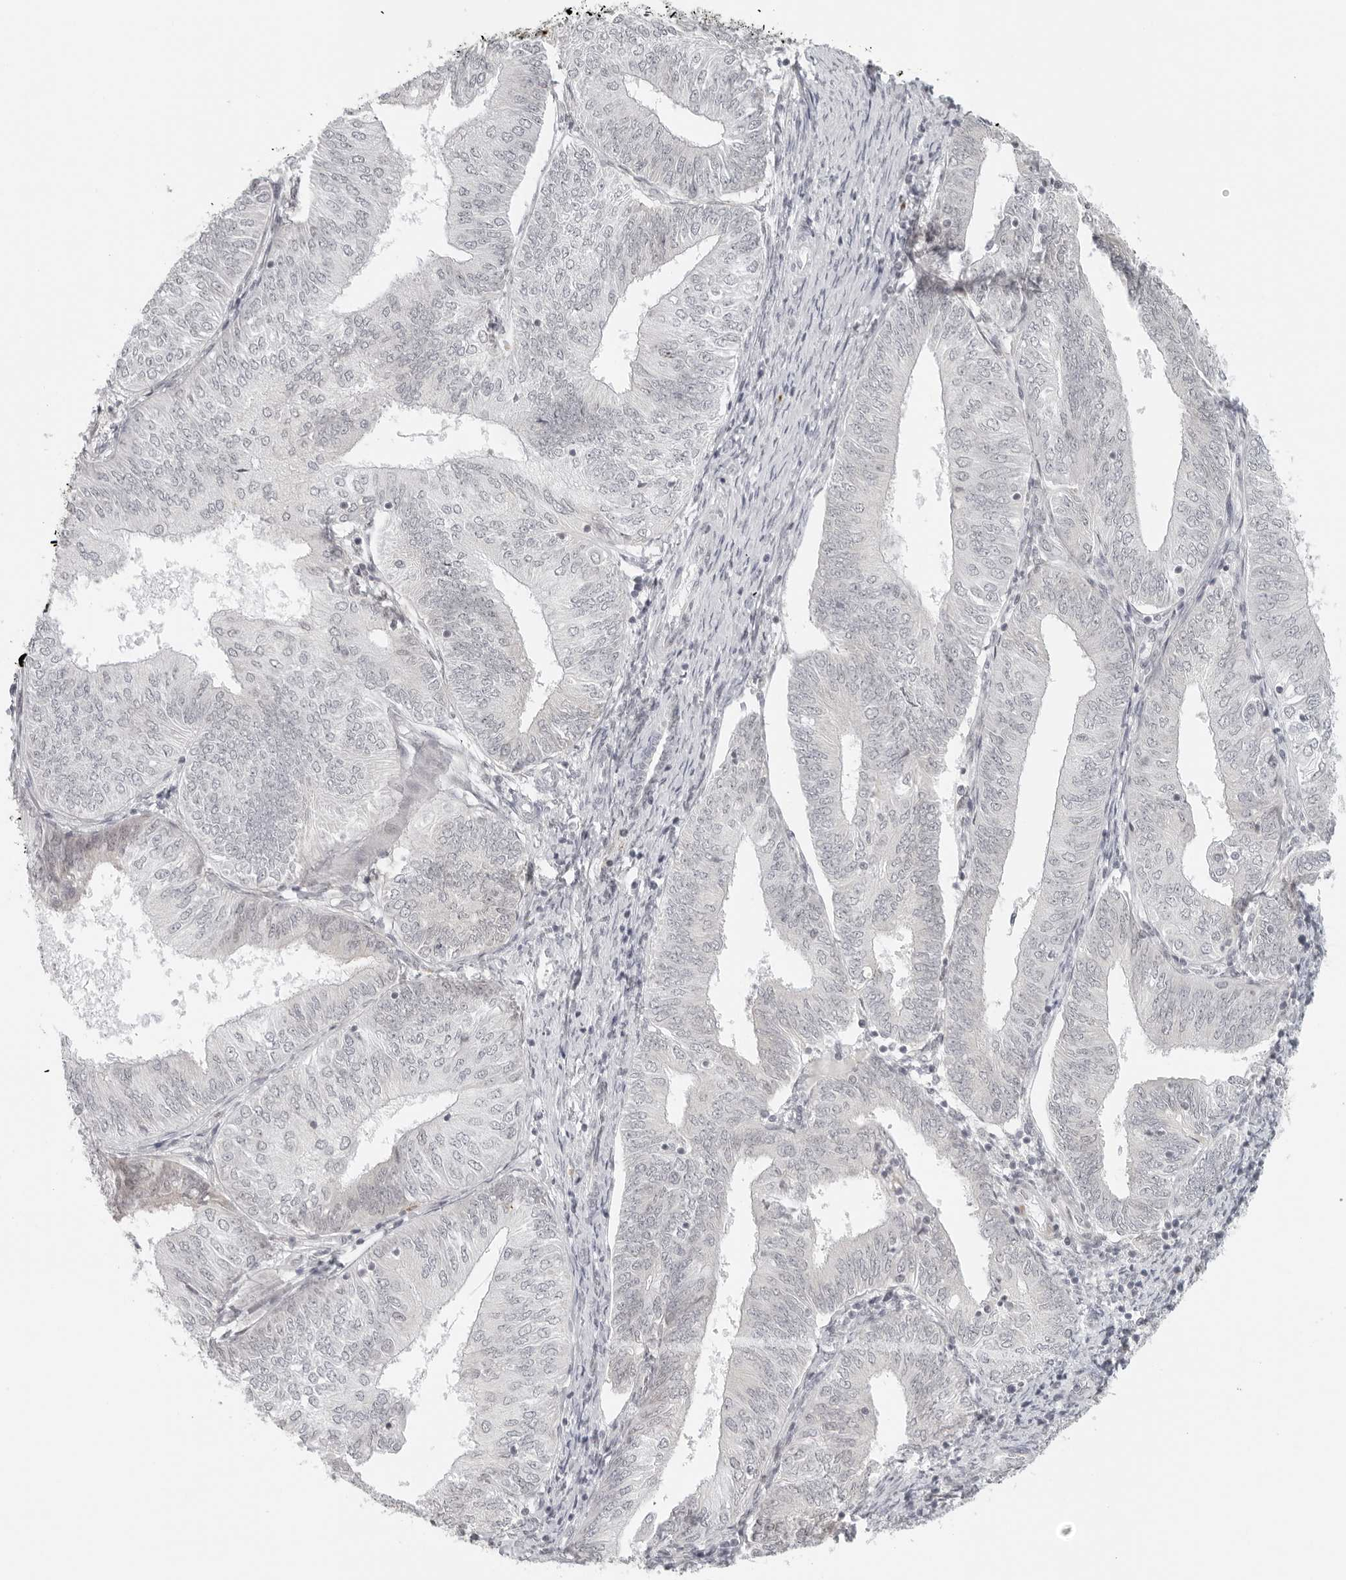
{"staining": {"intensity": "negative", "quantity": "none", "location": "none"}, "tissue": "endometrial cancer", "cell_type": "Tumor cells", "image_type": "cancer", "snomed": [{"axis": "morphology", "description": "Adenocarcinoma, NOS"}, {"axis": "topography", "description": "Endometrium"}], "caption": "This image is of endometrial cancer stained with immunohistochemistry (IHC) to label a protein in brown with the nuclei are counter-stained blue. There is no expression in tumor cells.", "gene": "ZNF678", "patient": {"sex": "female", "age": 58}}